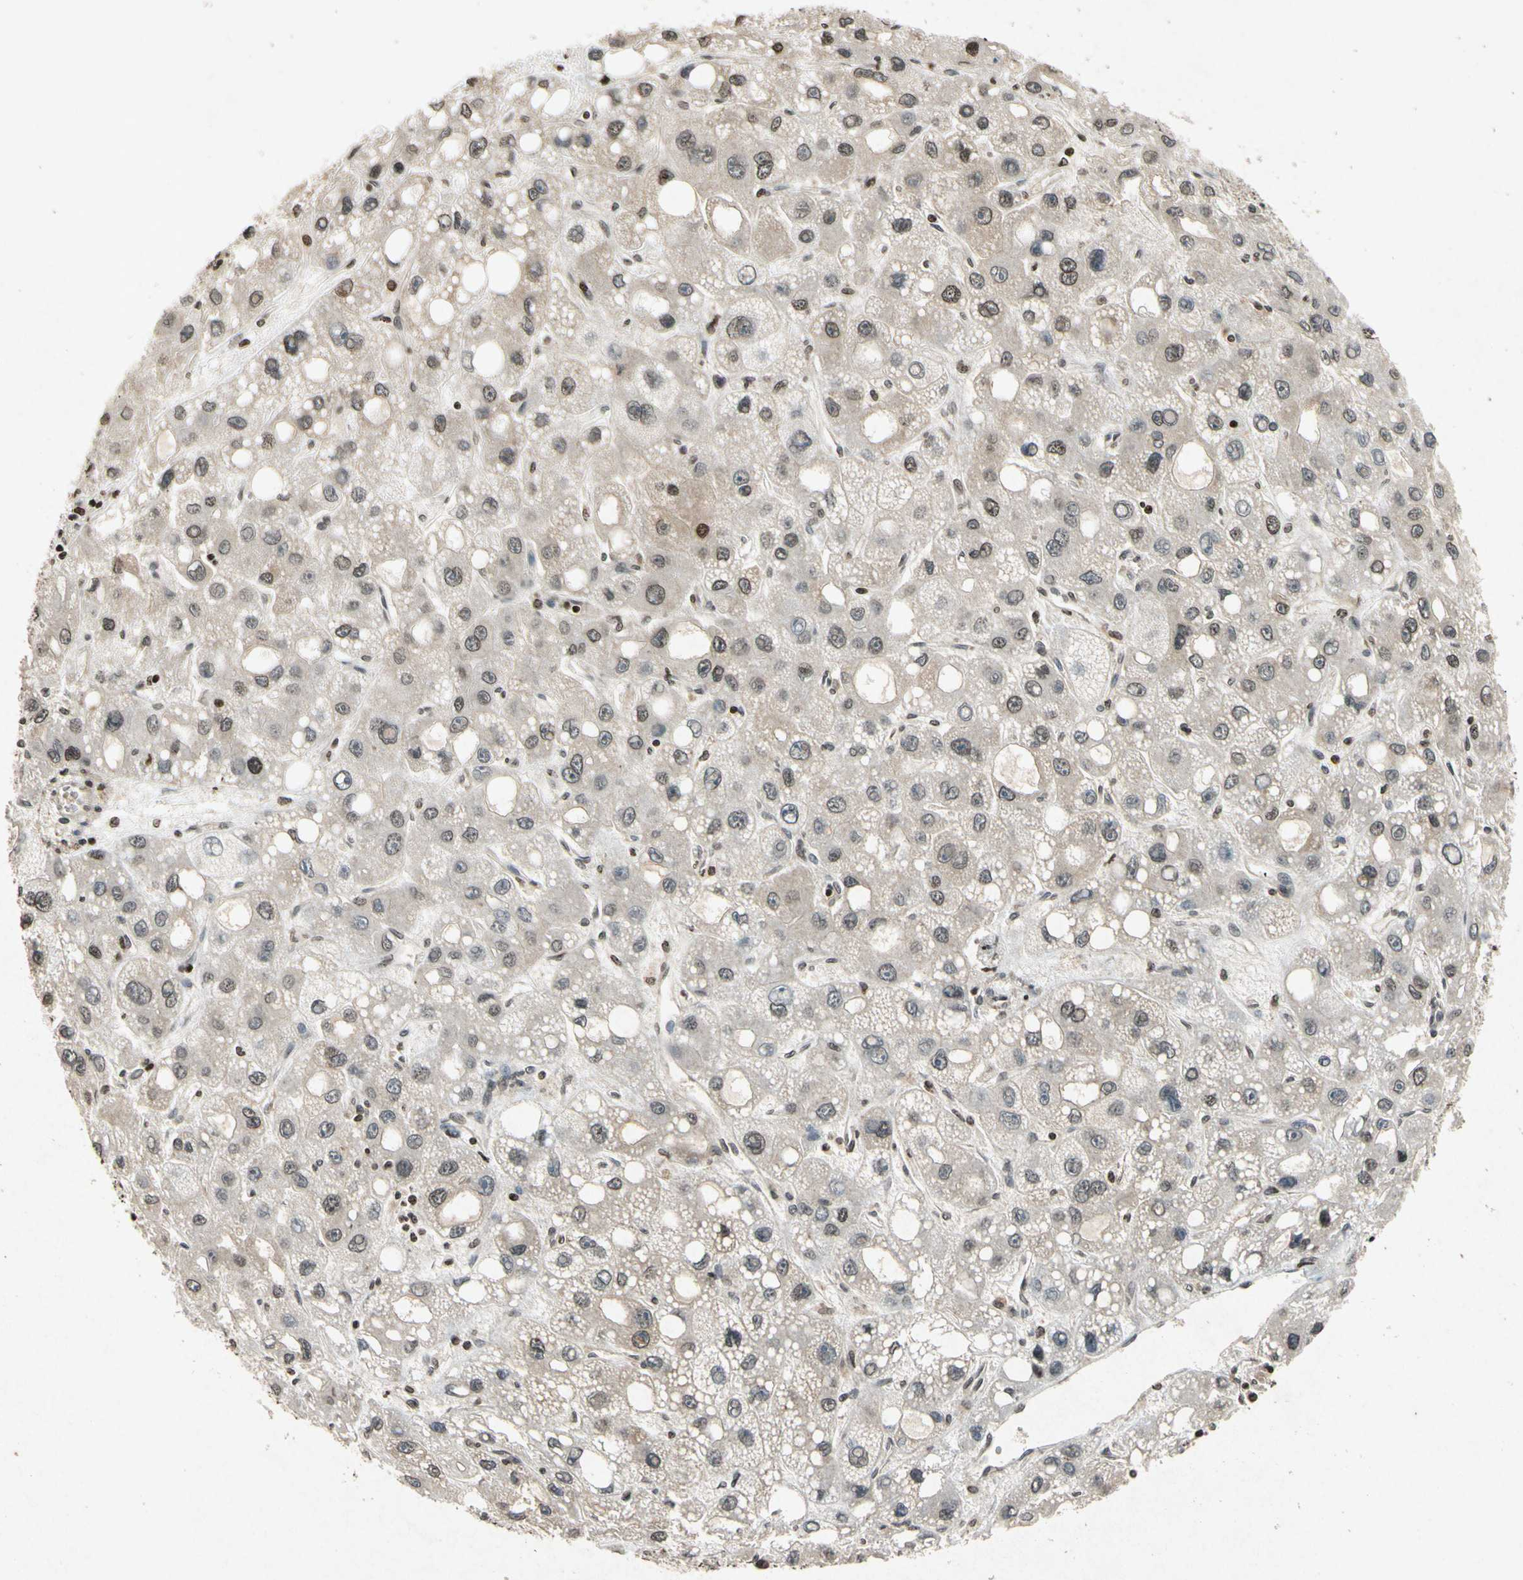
{"staining": {"intensity": "negative", "quantity": "none", "location": "none"}, "tissue": "liver cancer", "cell_type": "Tumor cells", "image_type": "cancer", "snomed": [{"axis": "morphology", "description": "Carcinoma, Hepatocellular, NOS"}, {"axis": "topography", "description": "Liver"}], "caption": "This is an IHC histopathology image of liver hepatocellular carcinoma. There is no staining in tumor cells.", "gene": "HOXB3", "patient": {"sex": "male", "age": 55}}